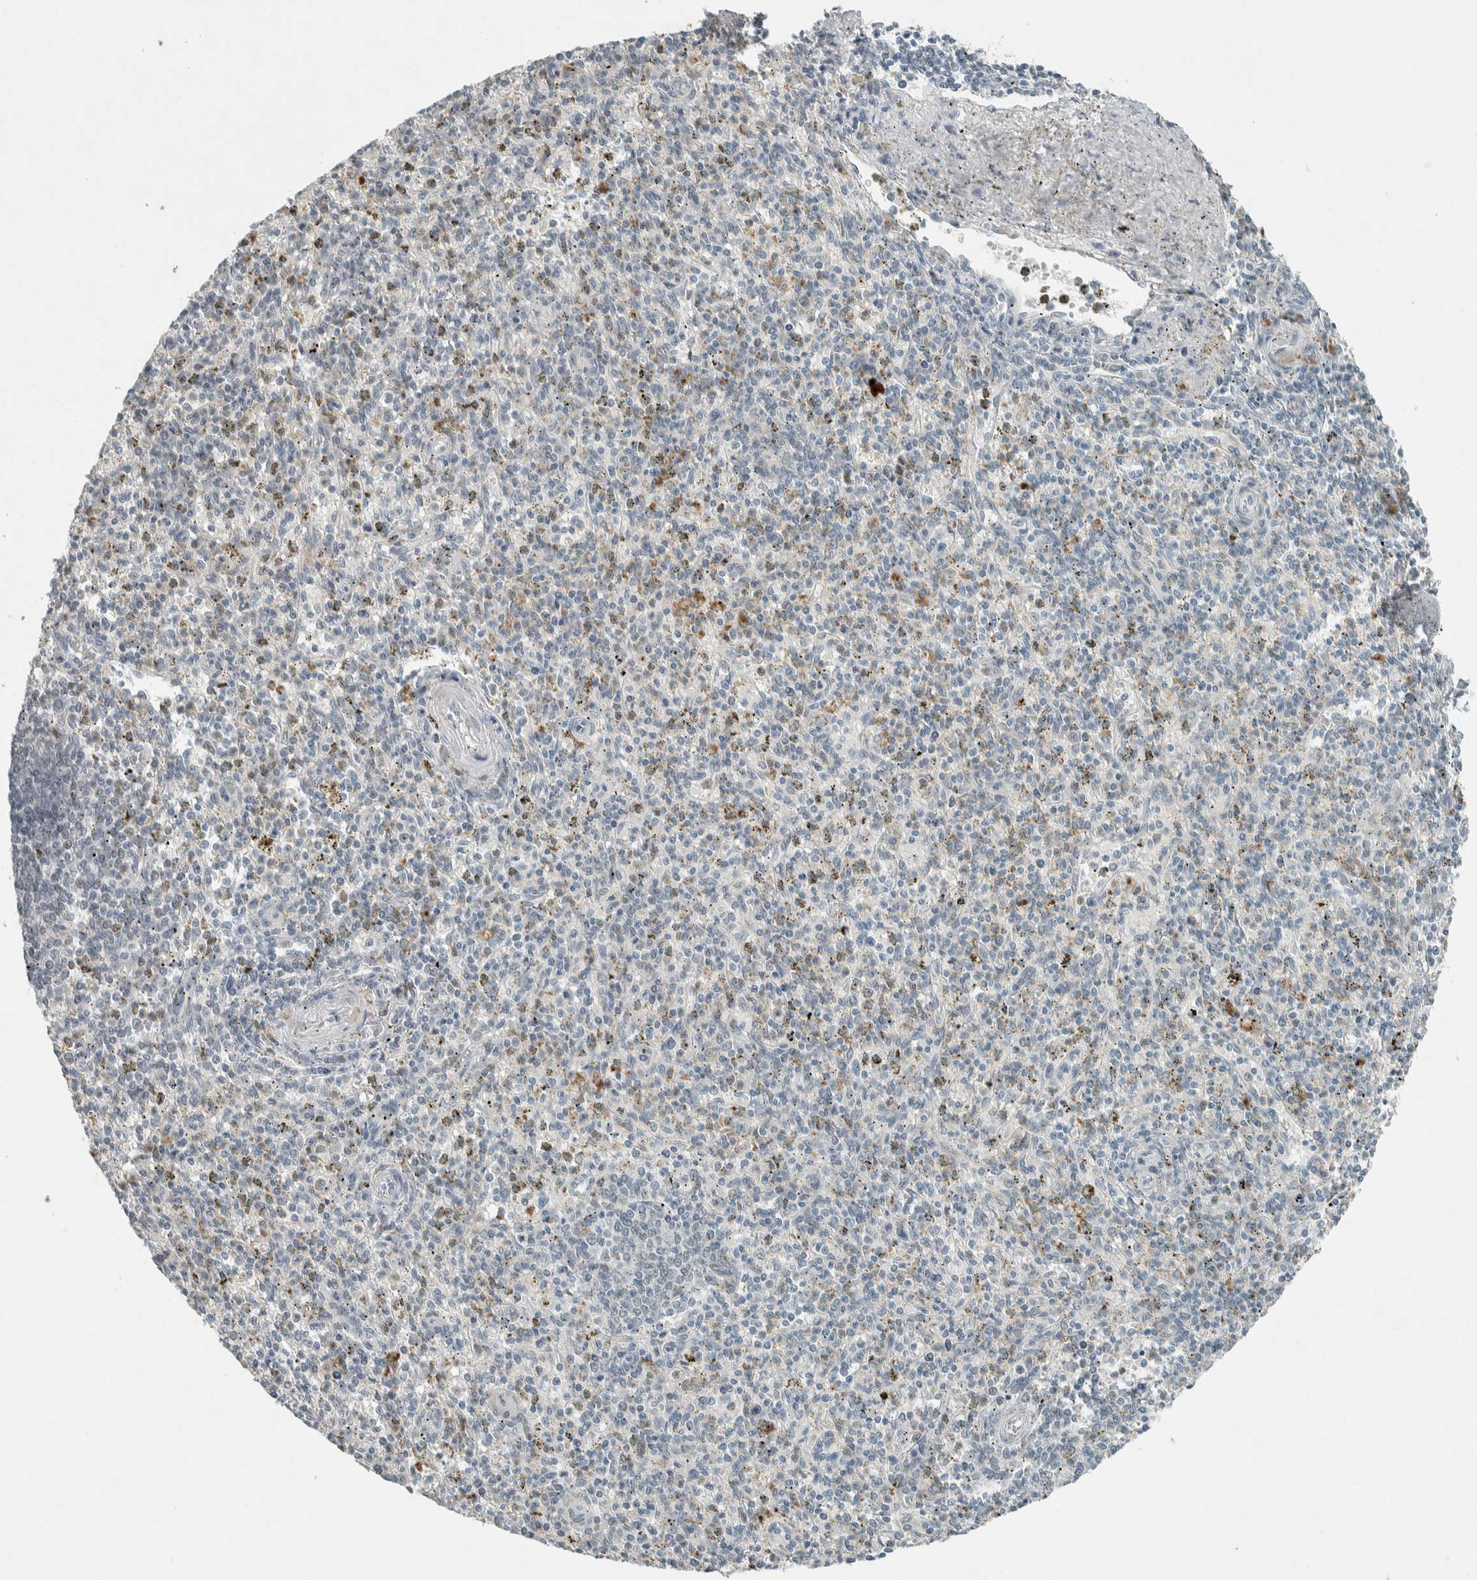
{"staining": {"intensity": "negative", "quantity": "none", "location": "none"}, "tissue": "spleen", "cell_type": "Cells in red pulp", "image_type": "normal", "snomed": [{"axis": "morphology", "description": "Normal tissue, NOS"}, {"axis": "topography", "description": "Spleen"}], "caption": "This is a micrograph of immunohistochemistry staining of normal spleen, which shows no positivity in cells in red pulp.", "gene": "CERCAM", "patient": {"sex": "male", "age": 72}}